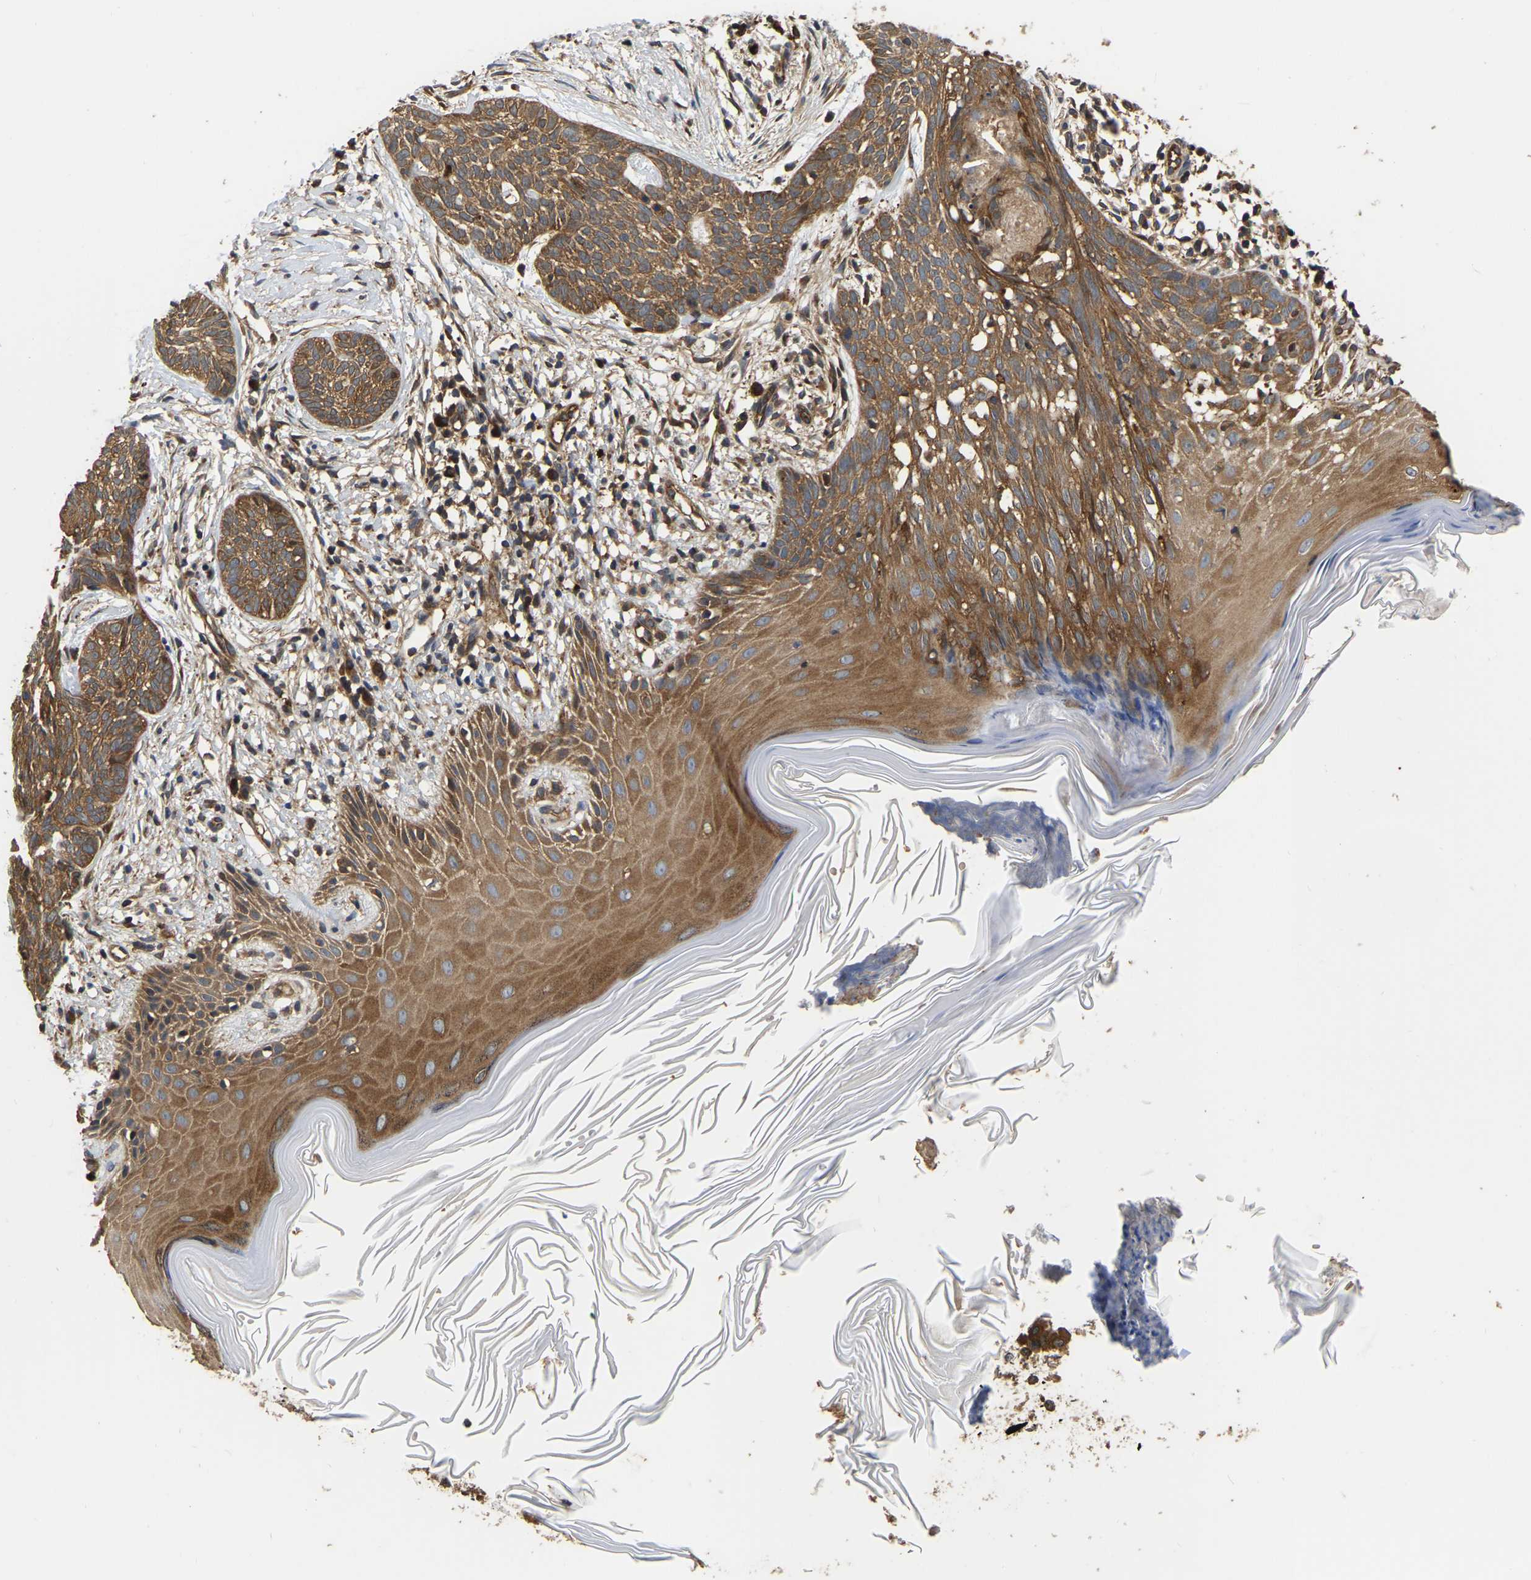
{"staining": {"intensity": "moderate", "quantity": ">75%", "location": "cytoplasmic/membranous"}, "tissue": "skin cancer", "cell_type": "Tumor cells", "image_type": "cancer", "snomed": [{"axis": "morphology", "description": "Basal cell carcinoma"}, {"axis": "topography", "description": "Skin"}], "caption": "IHC photomicrograph of neoplastic tissue: basal cell carcinoma (skin) stained using IHC displays medium levels of moderate protein expression localized specifically in the cytoplasmic/membranous of tumor cells, appearing as a cytoplasmic/membranous brown color.", "gene": "GARS1", "patient": {"sex": "female", "age": 59}}